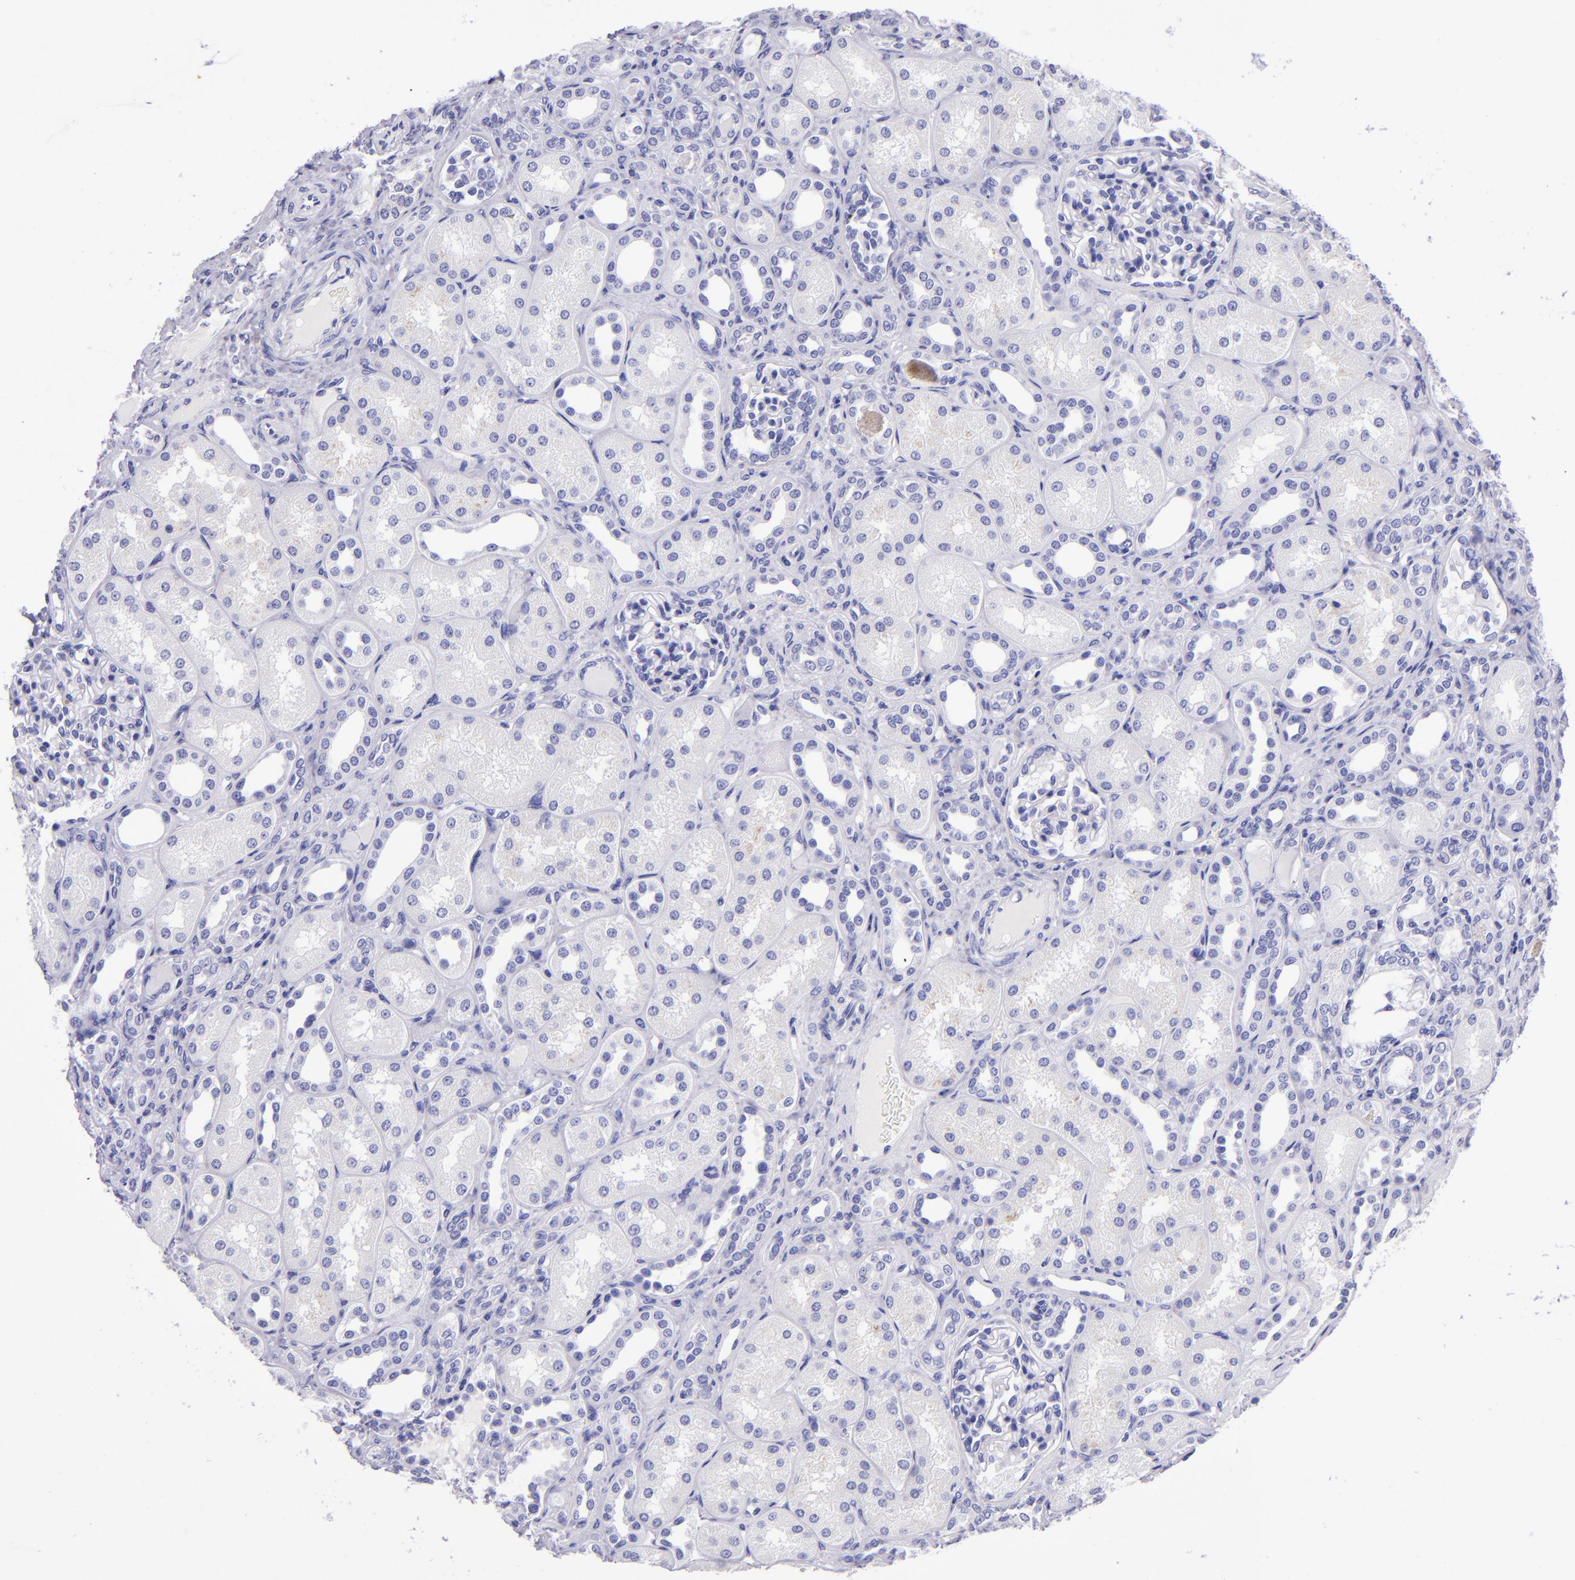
{"staining": {"intensity": "negative", "quantity": "none", "location": "none"}, "tissue": "kidney", "cell_type": "Cells in glomeruli", "image_type": "normal", "snomed": [{"axis": "morphology", "description": "Normal tissue, NOS"}, {"axis": "topography", "description": "Kidney"}], "caption": "DAB immunohistochemical staining of benign human kidney shows no significant staining in cells in glomeruli. The staining was performed using DAB (3,3'-diaminobenzidine) to visualize the protein expression in brown, while the nuclei were stained in blue with hematoxylin (Magnification: 20x).", "gene": "TYRP1", "patient": {"sex": "male", "age": 7}}